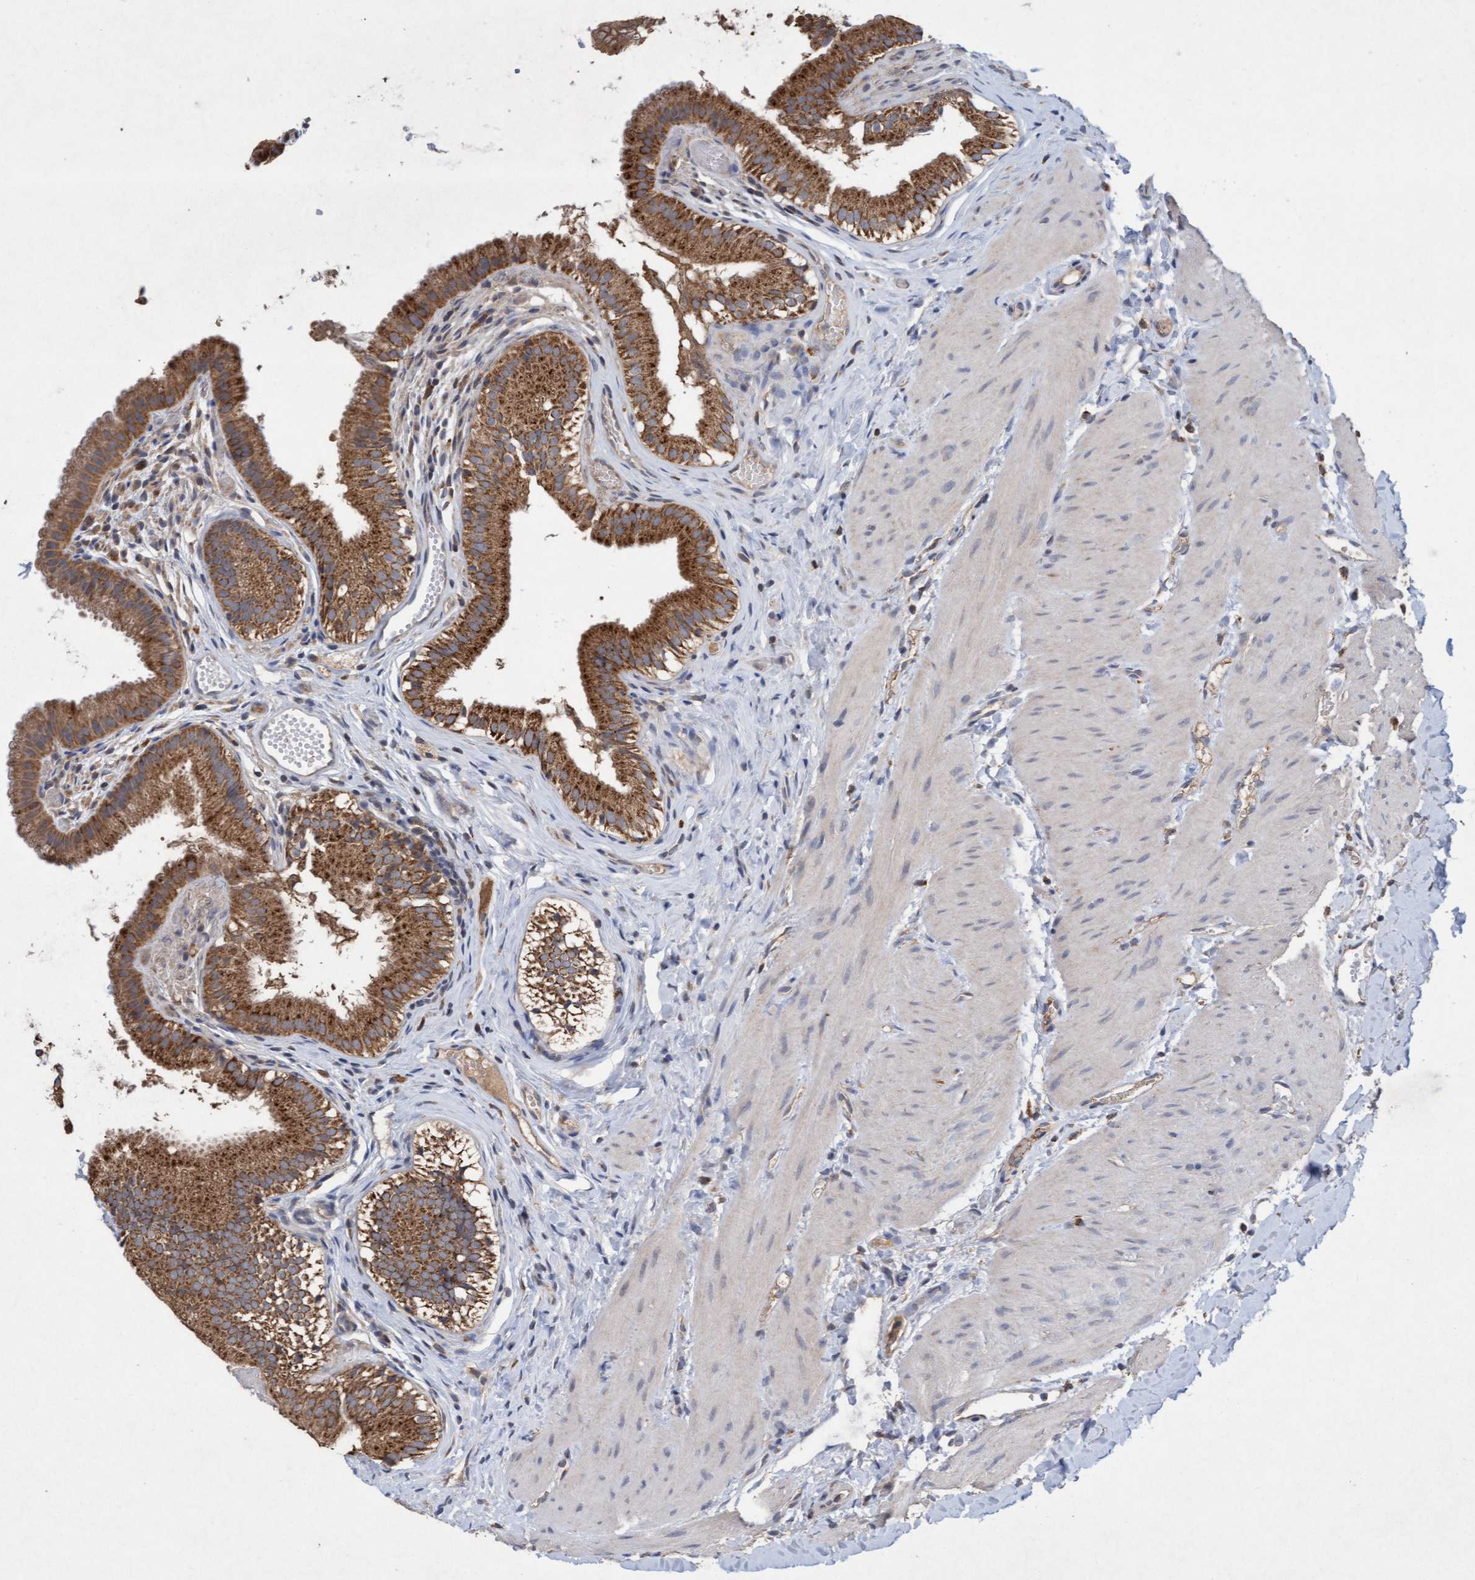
{"staining": {"intensity": "strong", "quantity": ">75%", "location": "cytoplasmic/membranous"}, "tissue": "gallbladder", "cell_type": "Glandular cells", "image_type": "normal", "snomed": [{"axis": "morphology", "description": "Normal tissue, NOS"}, {"axis": "topography", "description": "Gallbladder"}], "caption": "DAB (3,3'-diaminobenzidine) immunohistochemical staining of normal human gallbladder reveals strong cytoplasmic/membranous protein staining in about >75% of glandular cells.", "gene": "ATPAF2", "patient": {"sex": "female", "age": 26}}